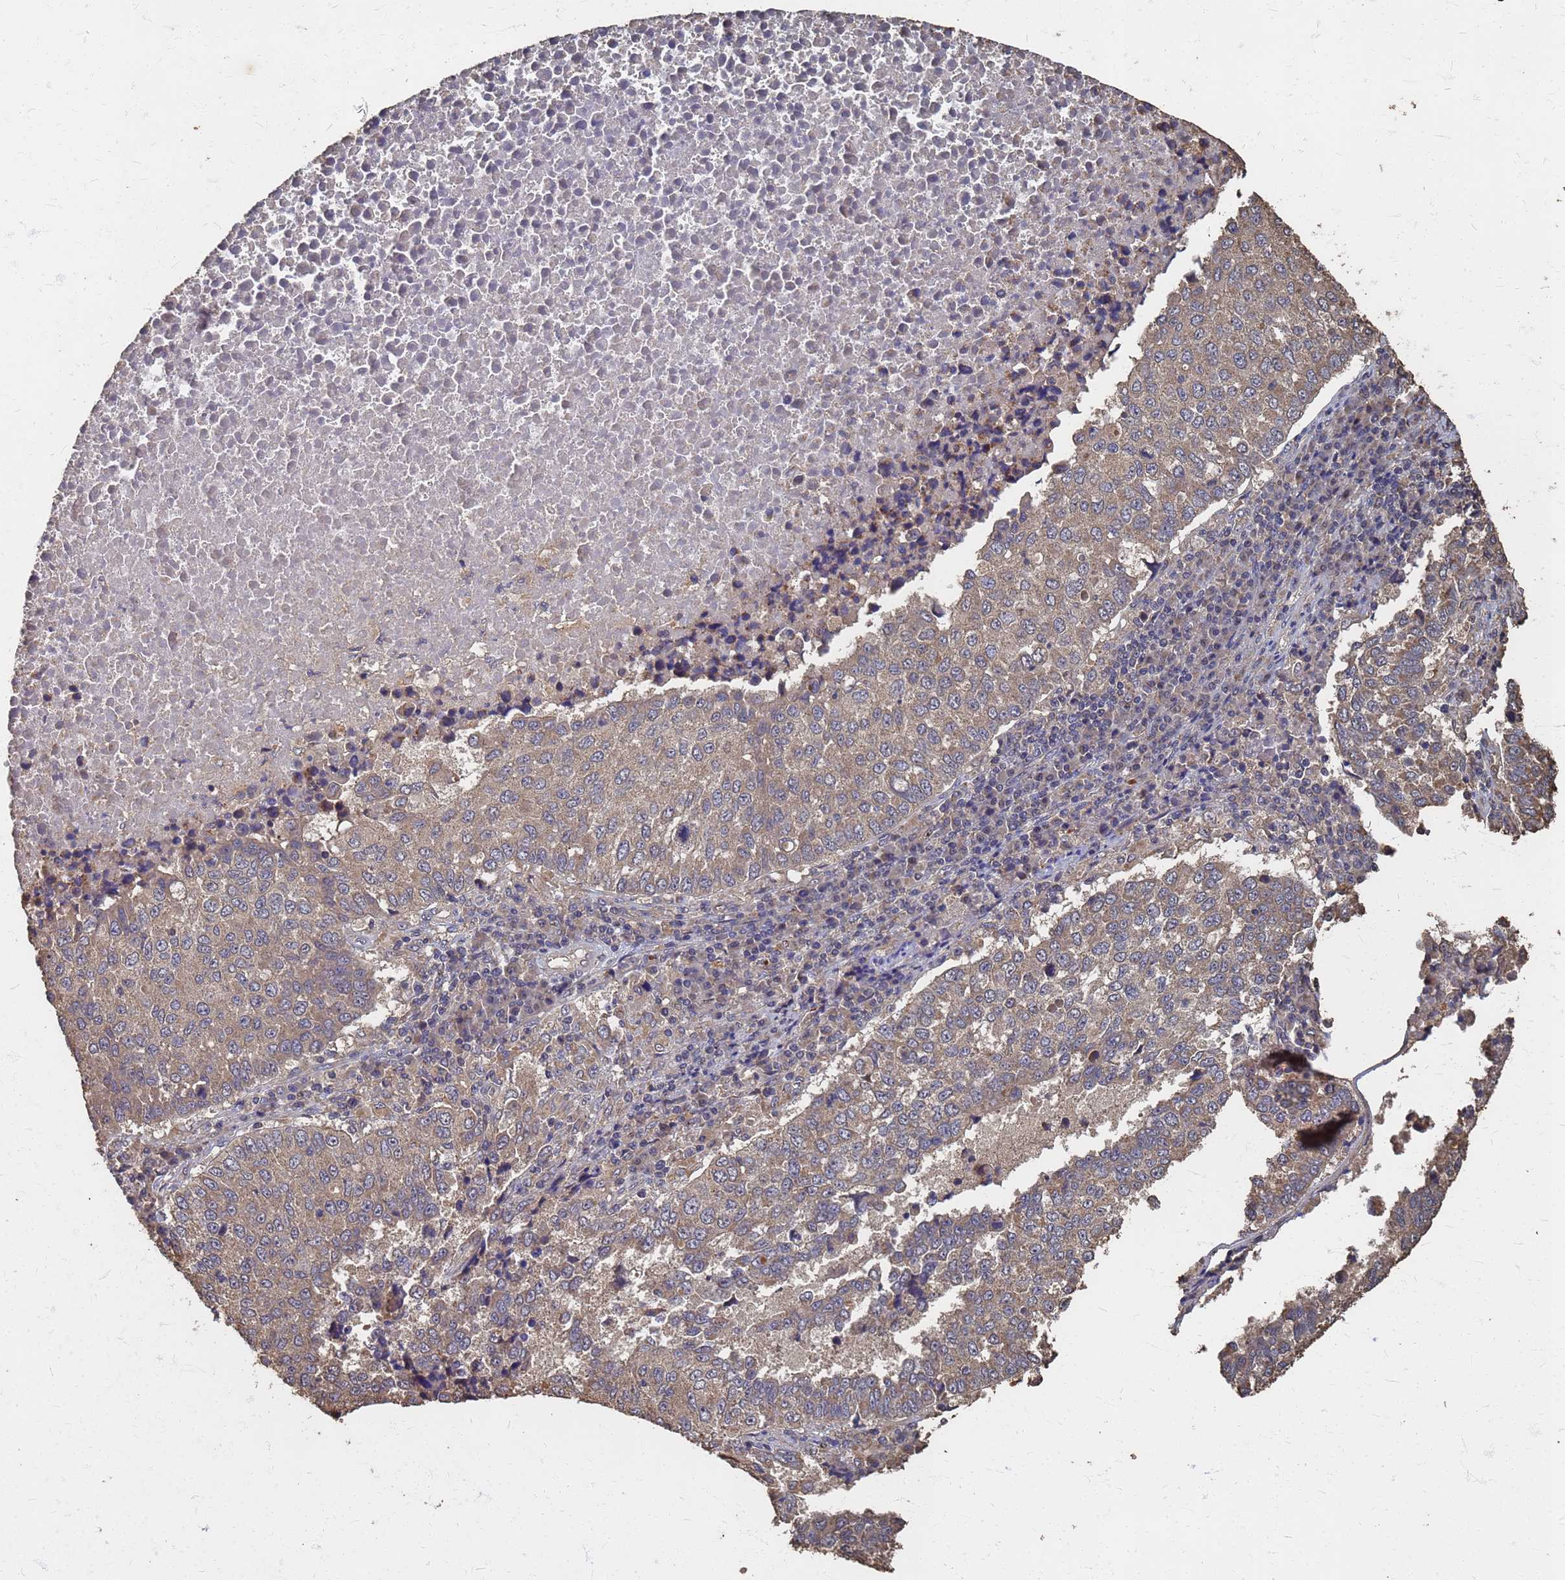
{"staining": {"intensity": "moderate", "quantity": ">75%", "location": "cytoplasmic/membranous"}, "tissue": "lung cancer", "cell_type": "Tumor cells", "image_type": "cancer", "snomed": [{"axis": "morphology", "description": "Squamous cell carcinoma, NOS"}, {"axis": "topography", "description": "Lung"}], "caption": "Protein expression by immunohistochemistry (IHC) reveals moderate cytoplasmic/membranous expression in approximately >75% of tumor cells in lung cancer. The staining was performed using DAB (3,3'-diaminobenzidine), with brown indicating positive protein expression. Nuclei are stained blue with hematoxylin.", "gene": "DPH5", "patient": {"sex": "male", "age": 73}}